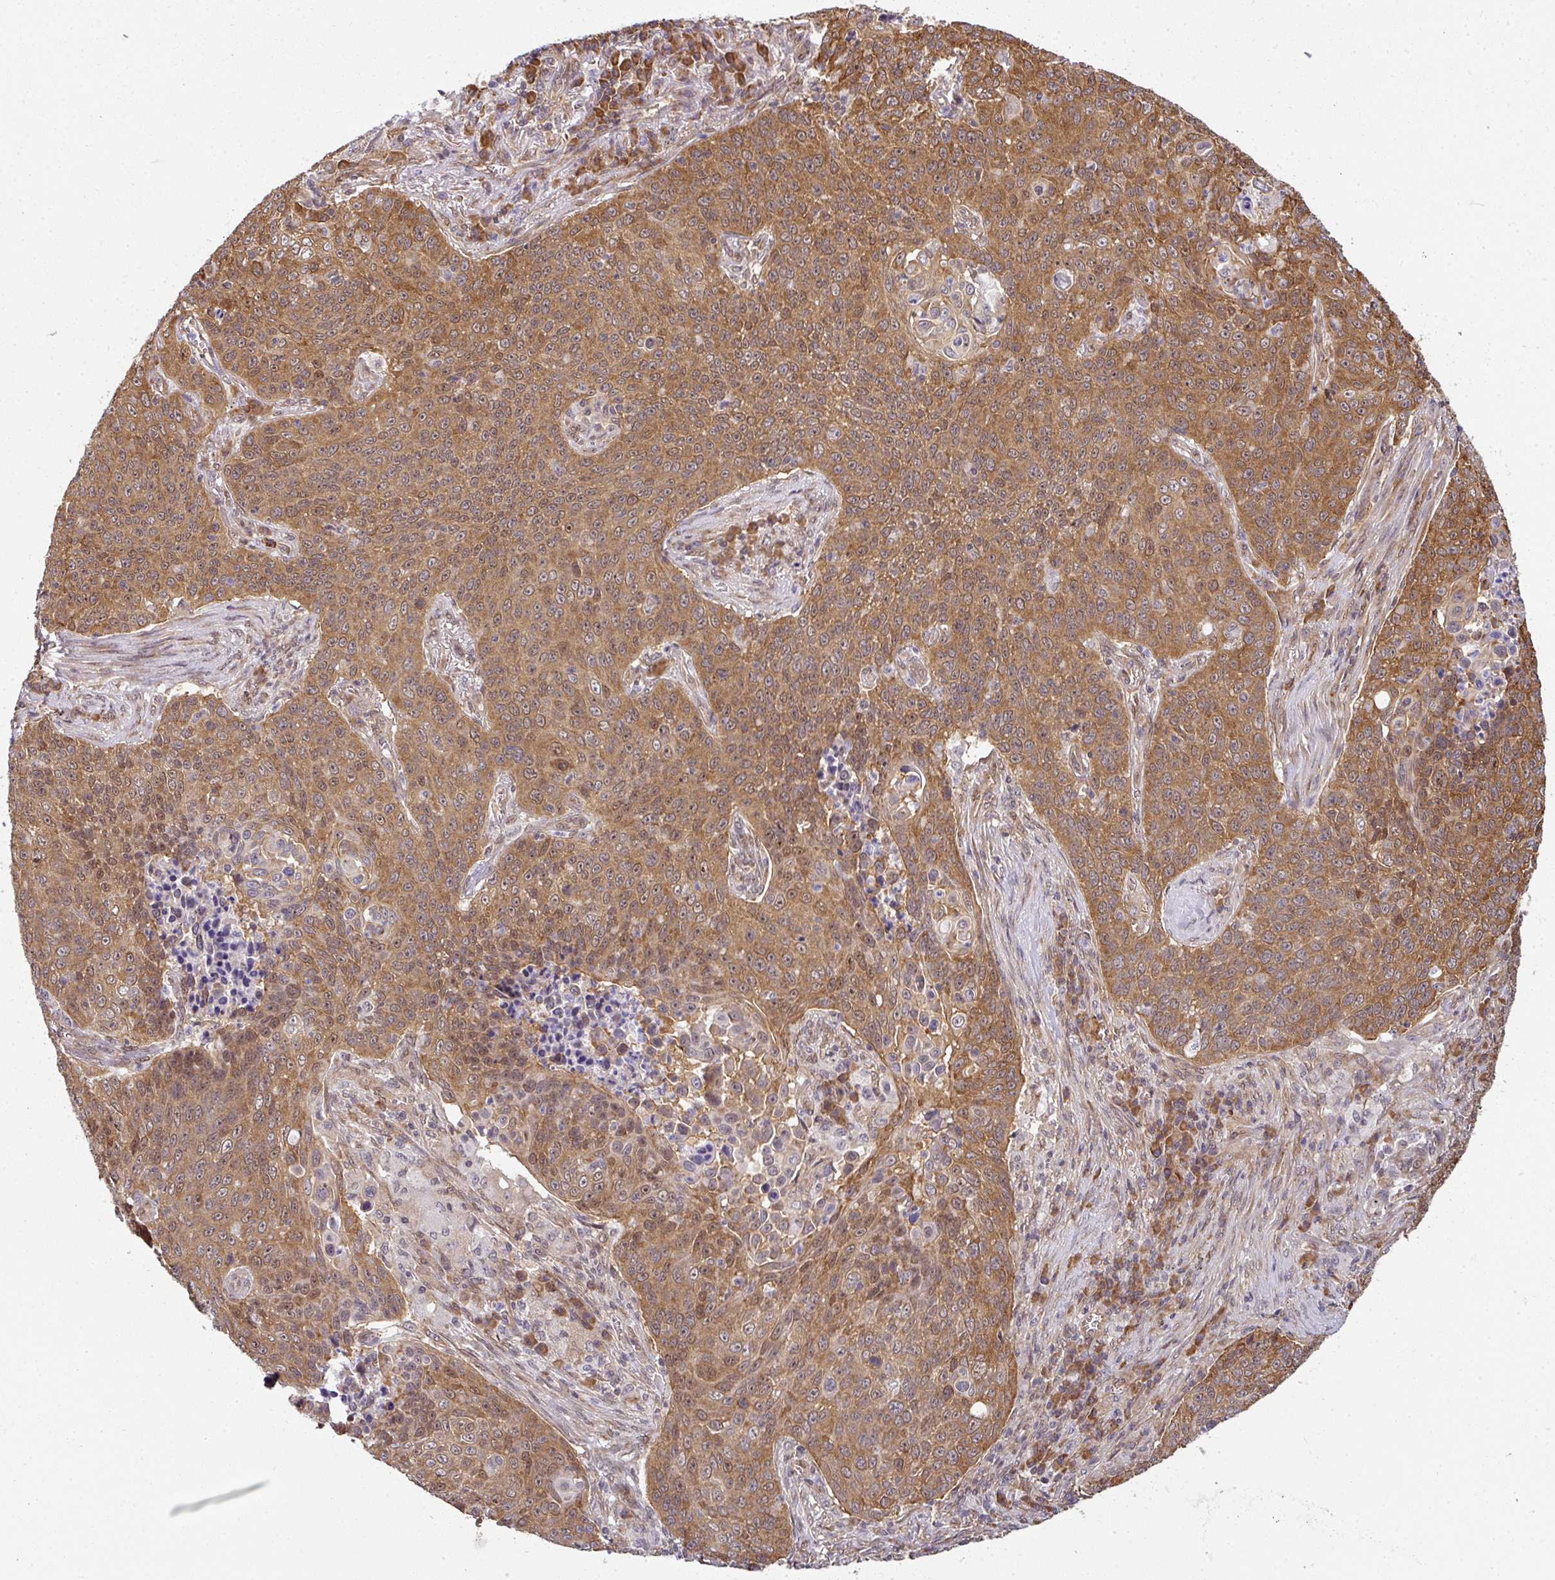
{"staining": {"intensity": "moderate", "quantity": ">75%", "location": "cytoplasmic/membranous"}, "tissue": "lung cancer", "cell_type": "Tumor cells", "image_type": "cancer", "snomed": [{"axis": "morphology", "description": "Squamous cell carcinoma, NOS"}, {"axis": "topography", "description": "Lung"}], "caption": "Human lung squamous cell carcinoma stained with a brown dye demonstrates moderate cytoplasmic/membranous positive staining in approximately >75% of tumor cells.", "gene": "RBM4B", "patient": {"sex": "male", "age": 78}}